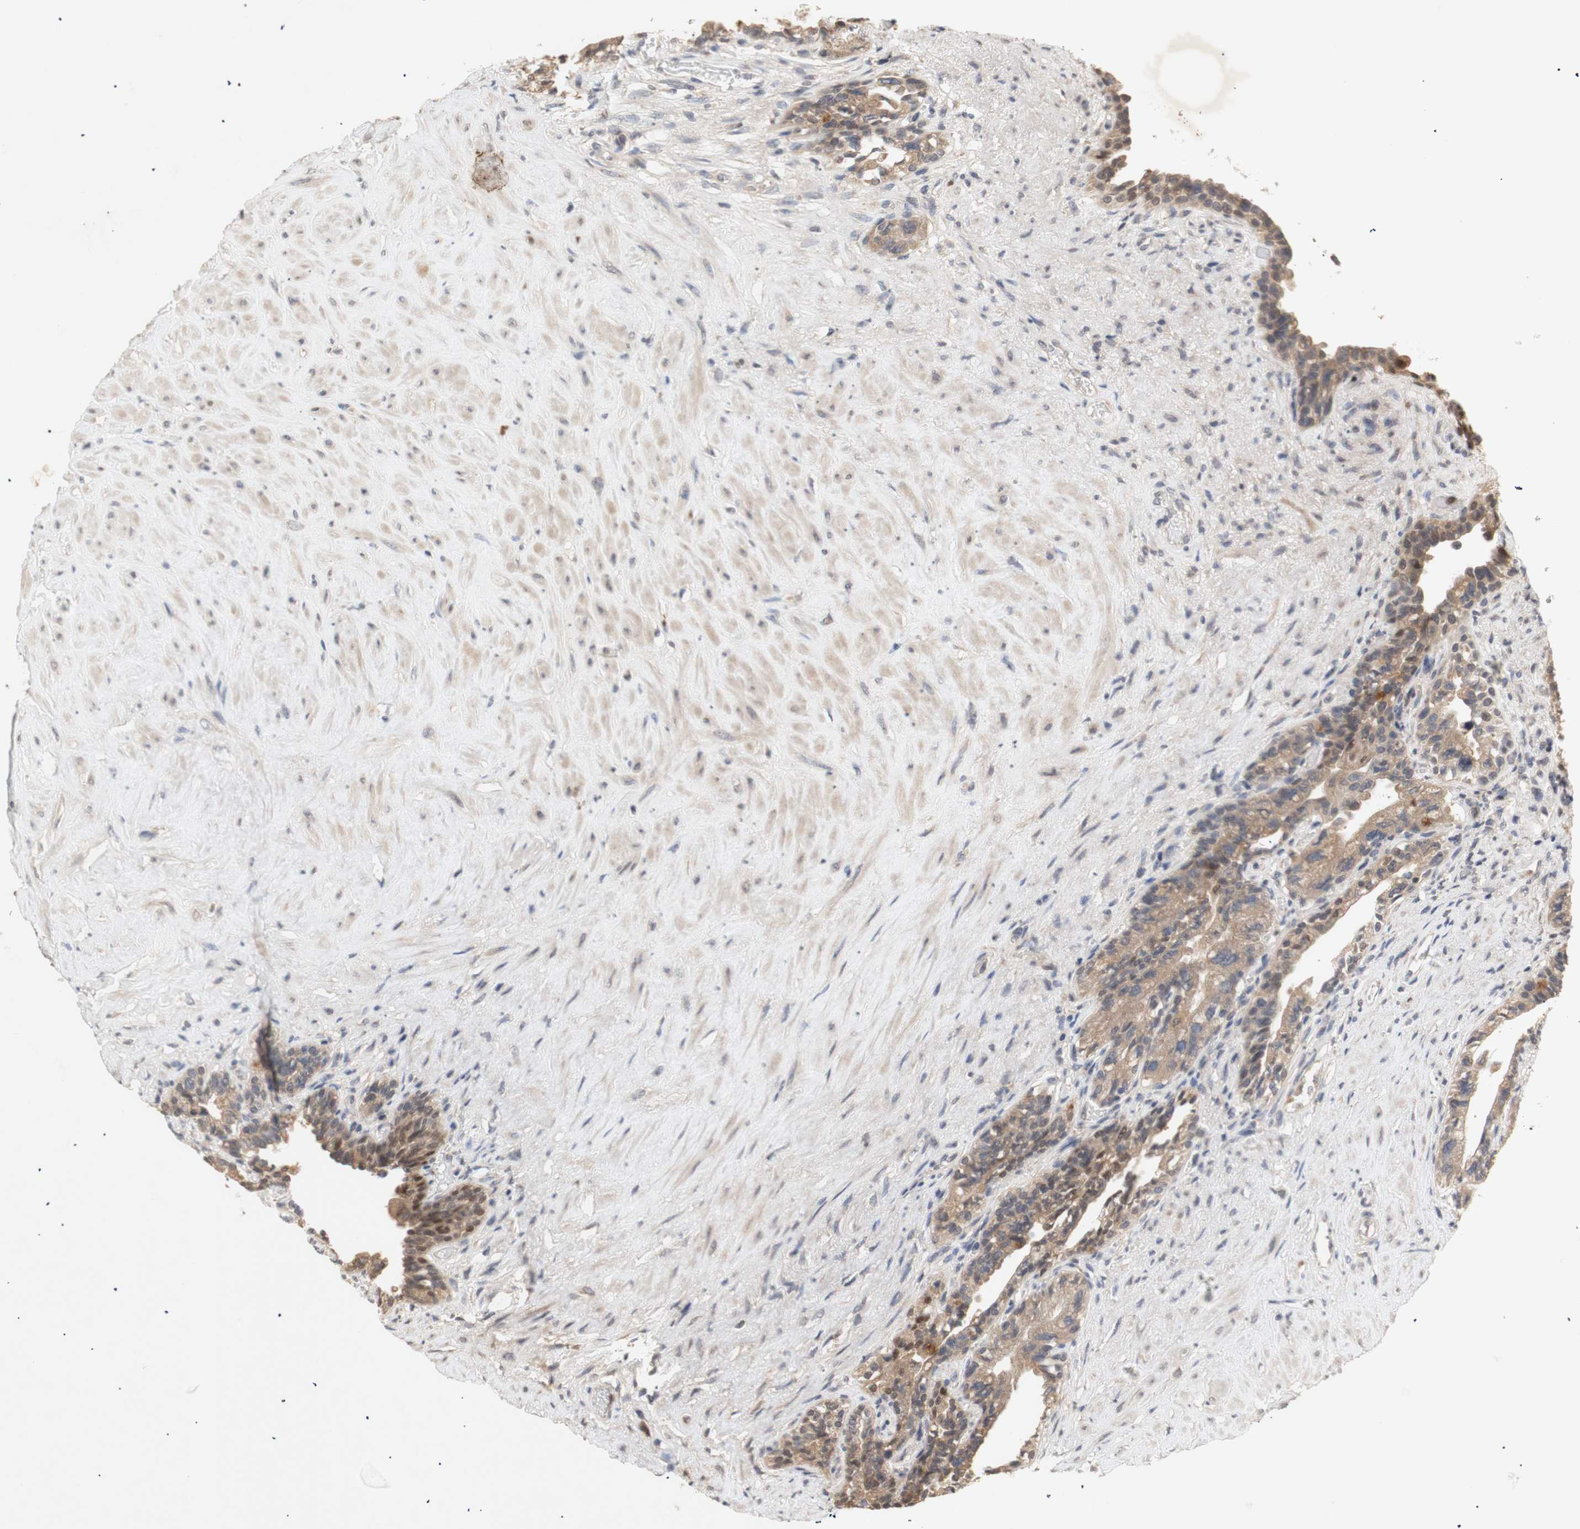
{"staining": {"intensity": "weak", "quantity": ">75%", "location": "cytoplasmic/membranous"}, "tissue": "seminal vesicle", "cell_type": "Glandular cells", "image_type": "normal", "snomed": [{"axis": "morphology", "description": "Normal tissue, NOS"}, {"axis": "topography", "description": "Seminal veicle"}], "caption": "Seminal vesicle stained with DAB (3,3'-diaminobenzidine) IHC demonstrates low levels of weak cytoplasmic/membranous expression in approximately >75% of glandular cells. (DAB IHC, brown staining for protein, blue staining for nuclei).", "gene": "FOSB", "patient": {"sex": "male", "age": 63}}